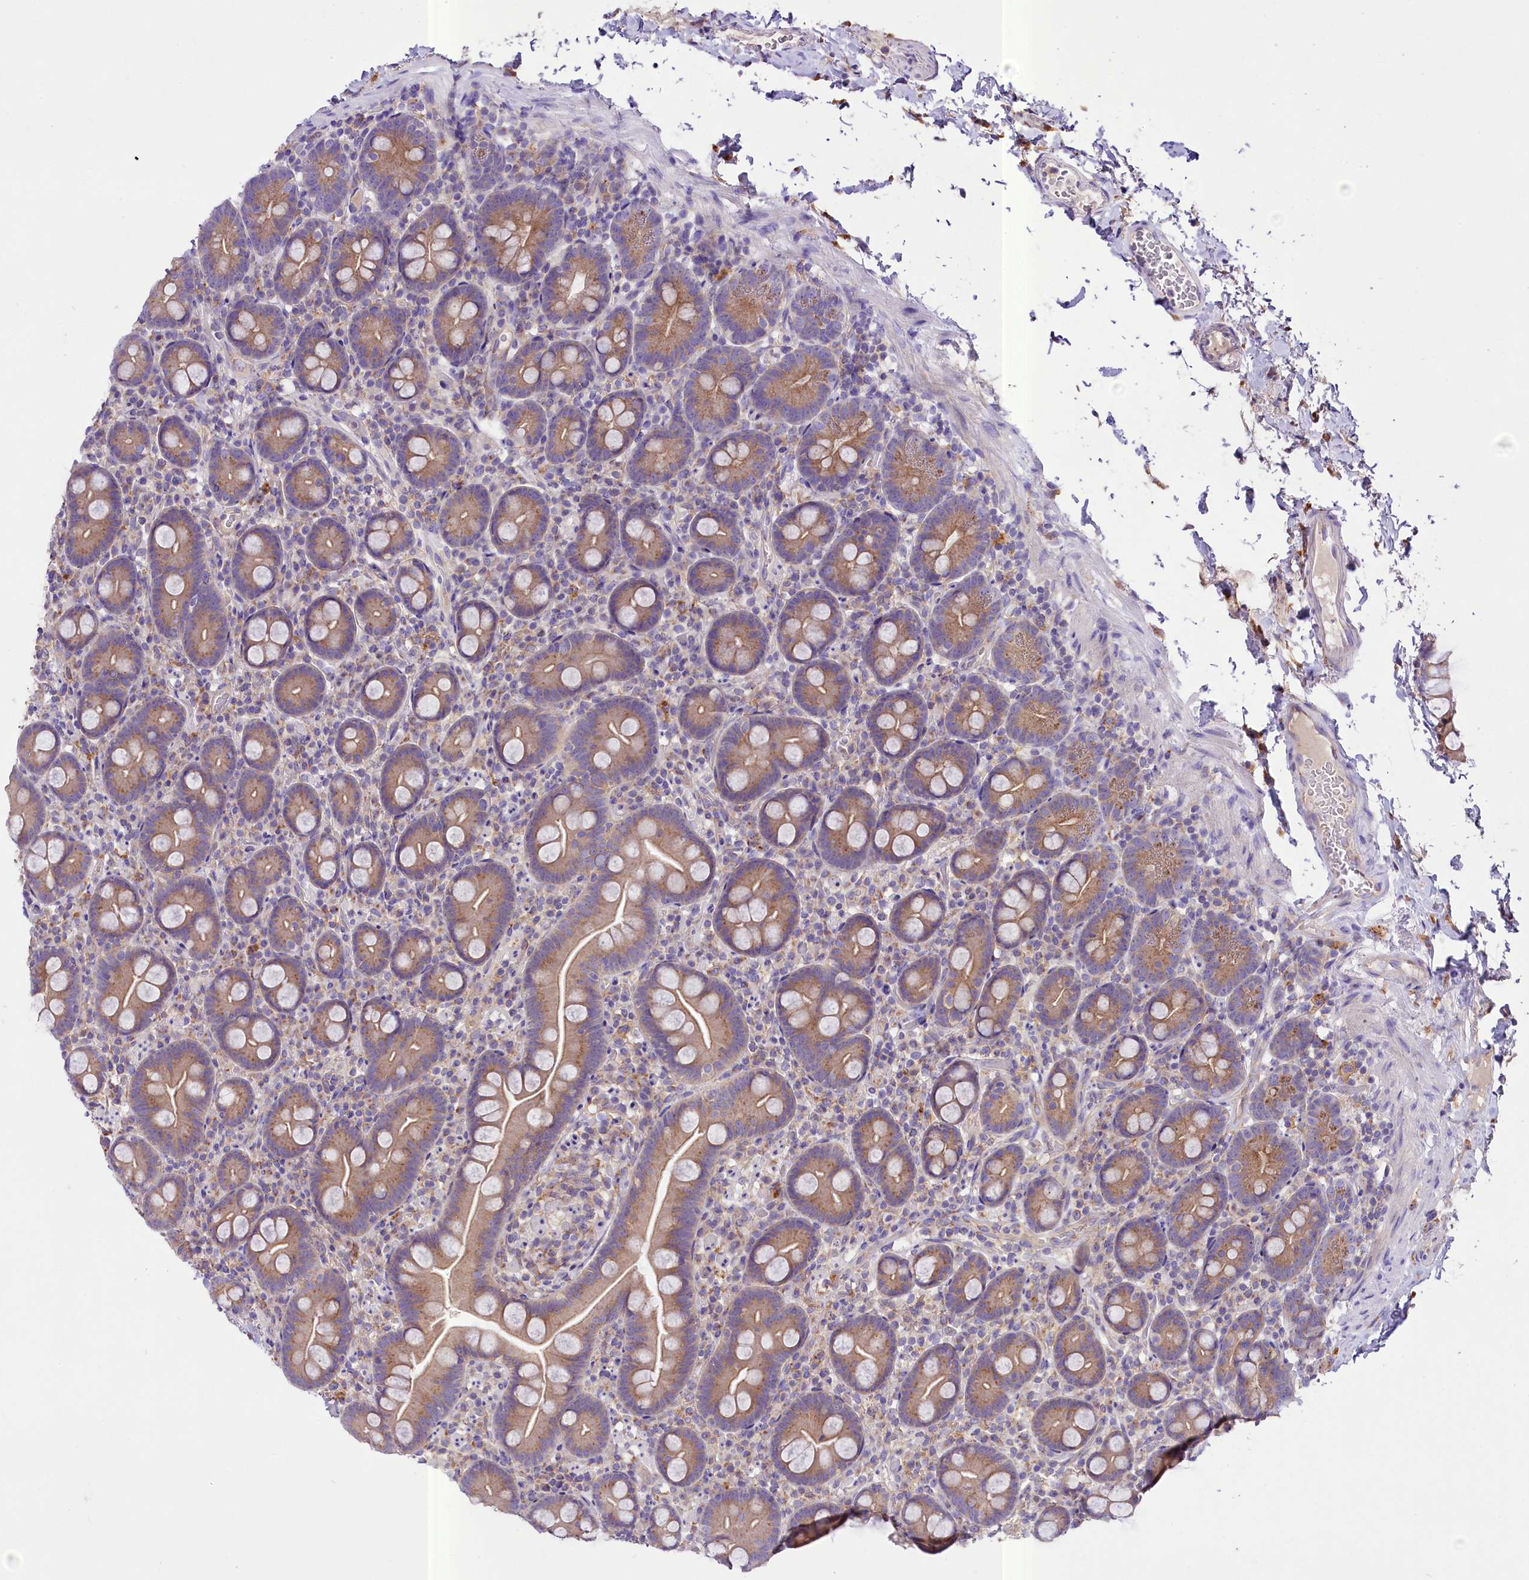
{"staining": {"intensity": "moderate", "quantity": ">75%", "location": "cytoplasmic/membranous"}, "tissue": "small intestine", "cell_type": "Glandular cells", "image_type": "normal", "snomed": [{"axis": "morphology", "description": "Normal tissue, NOS"}, {"axis": "topography", "description": "Small intestine"}], "caption": "Immunohistochemical staining of benign small intestine shows >75% levels of moderate cytoplasmic/membranous protein positivity in approximately >75% of glandular cells.", "gene": "PEMT", "patient": {"sex": "female", "age": 68}}